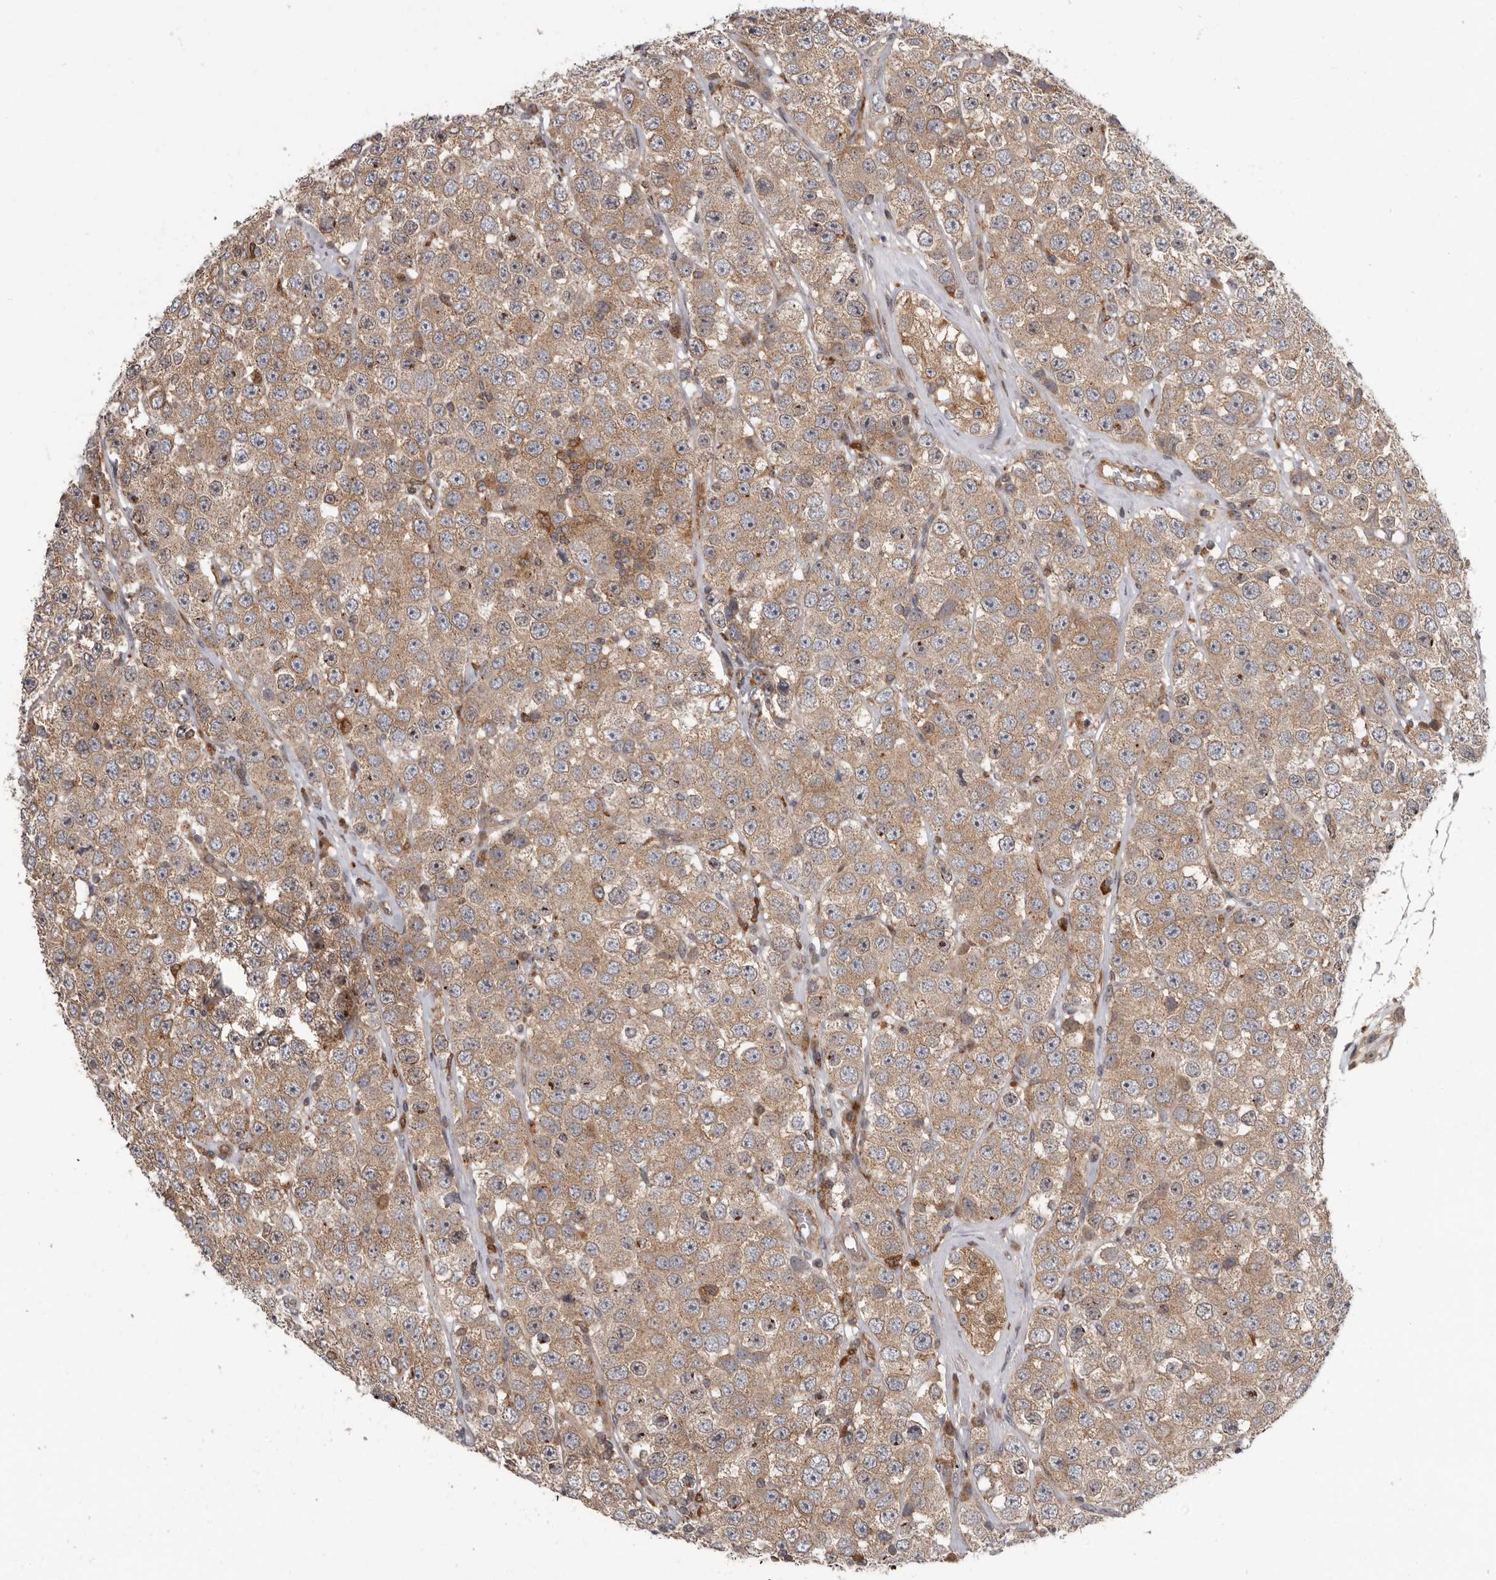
{"staining": {"intensity": "moderate", "quantity": ">75%", "location": "cytoplasmic/membranous"}, "tissue": "testis cancer", "cell_type": "Tumor cells", "image_type": "cancer", "snomed": [{"axis": "morphology", "description": "Seminoma, NOS"}, {"axis": "topography", "description": "Testis"}], "caption": "Protein staining of testis cancer (seminoma) tissue exhibits moderate cytoplasmic/membranous positivity in approximately >75% of tumor cells.", "gene": "FGFR4", "patient": {"sex": "male", "age": 28}}